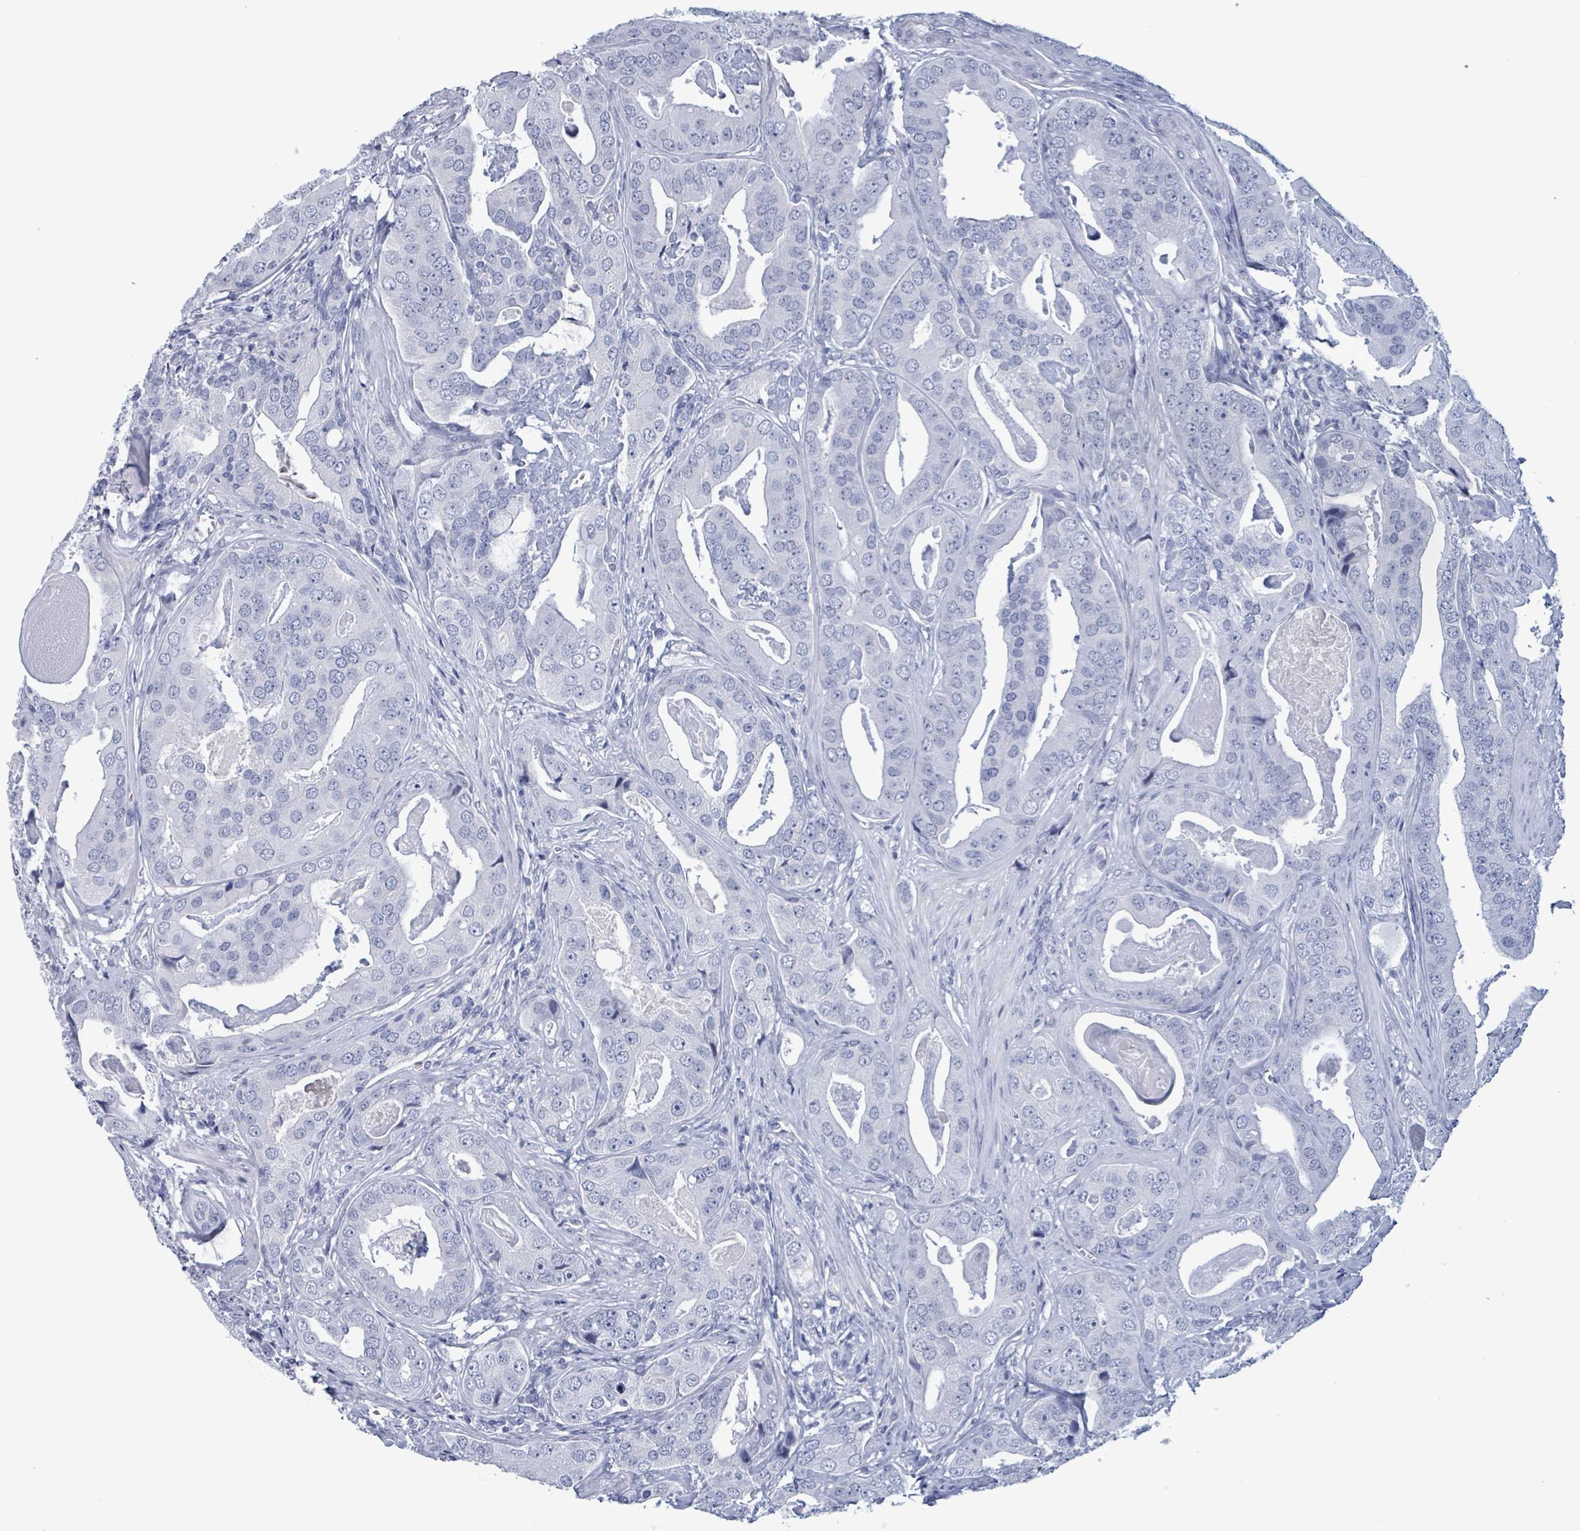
{"staining": {"intensity": "negative", "quantity": "none", "location": "none"}, "tissue": "prostate cancer", "cell_type": "Tumor cells", "image_type": "cancer", "snomed": [{"axis": "morphology", "description": "Adenocarcinoma, High grade"}, {"axis": "topography", "description": "Prostate"}], "caption": "Tumor cells show no significant staining in high-grade adenocarcinoma (prostate).", "gene": "NKX2-1", "patient": {"sex": "male", "age": 71}}